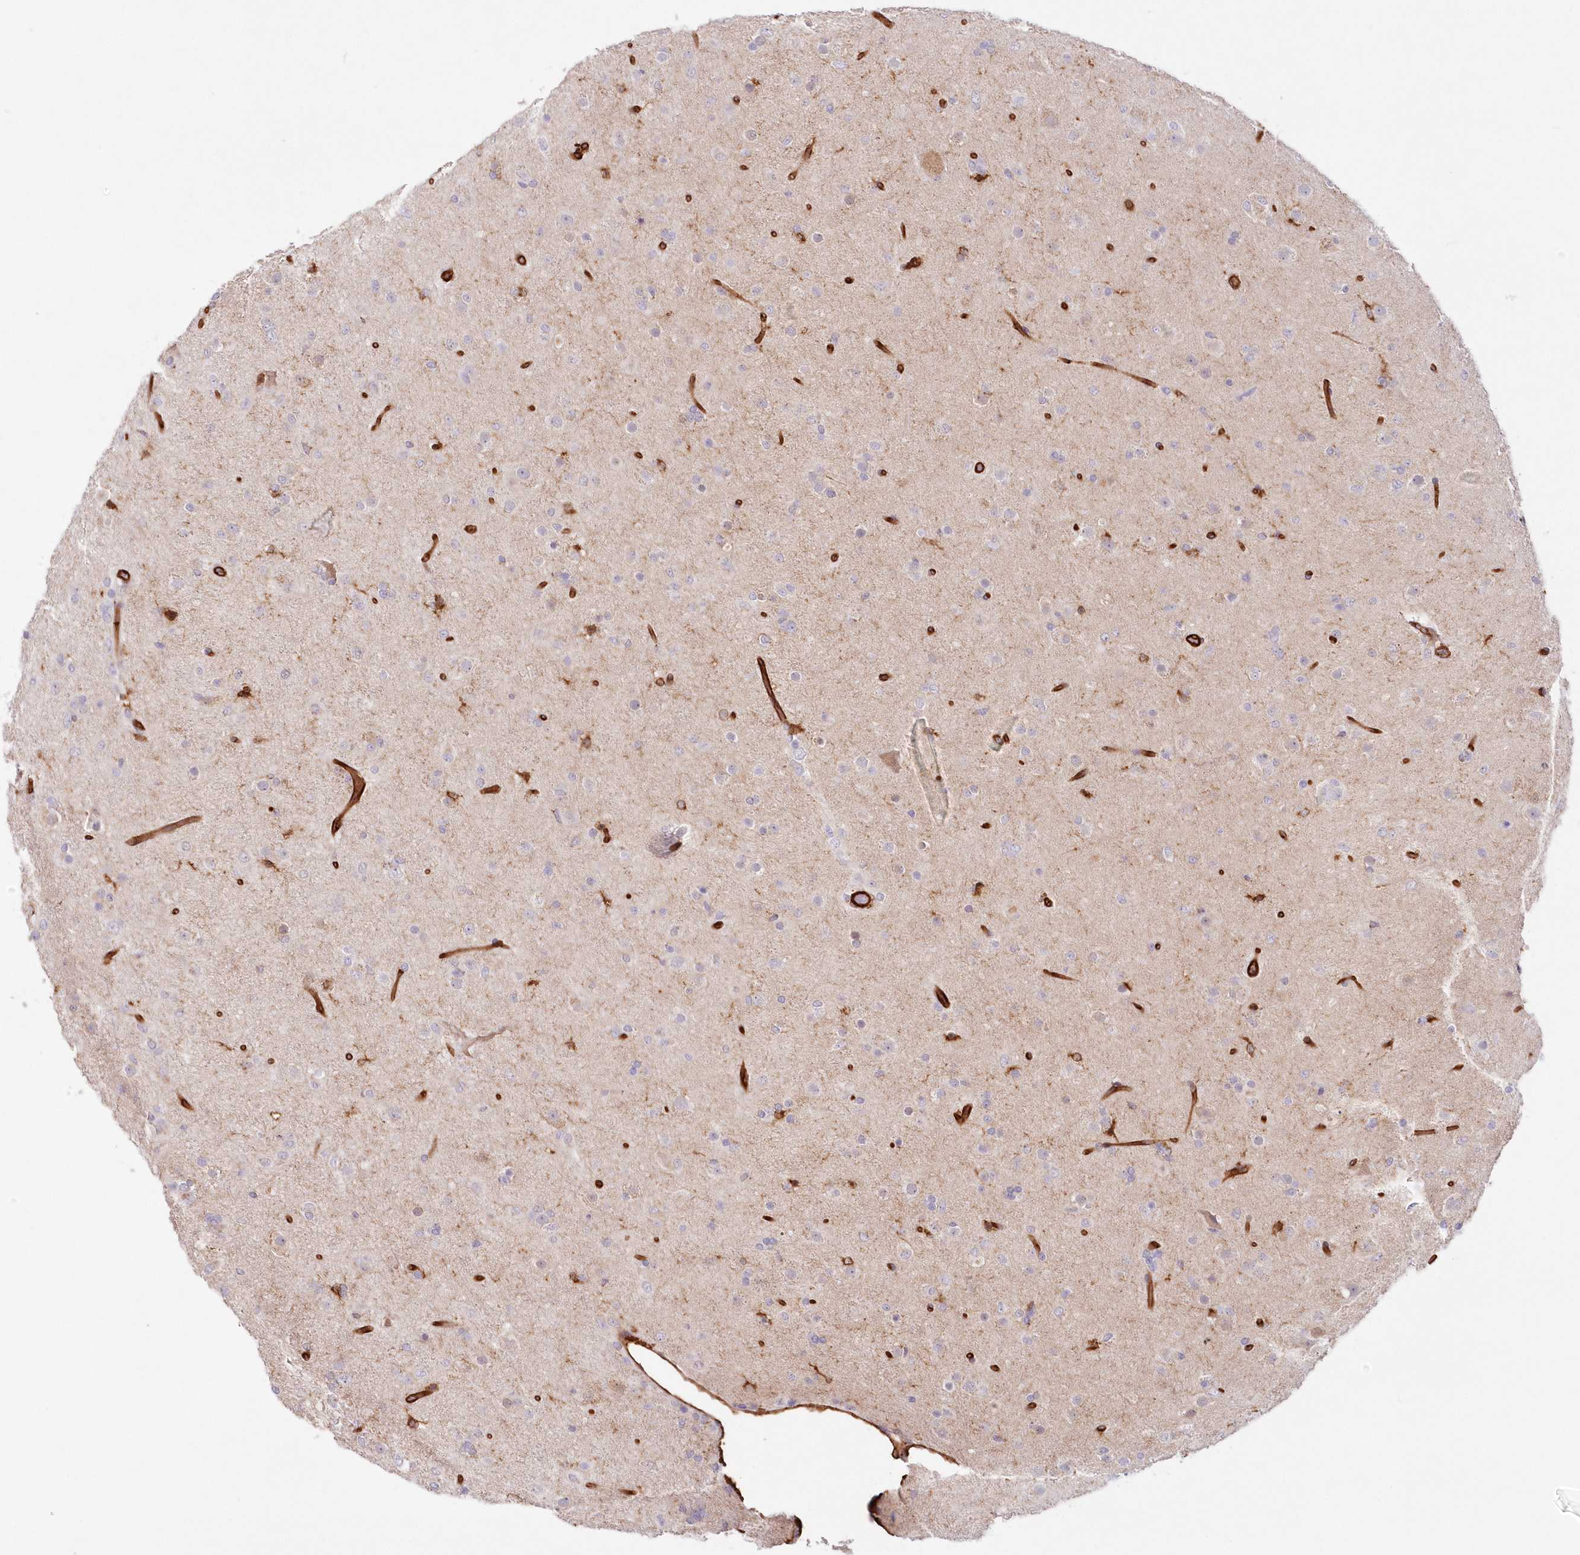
{"staining": {"intensity": "negative", "quantity": "none", "location": "none"}, "tissue": "glioma", "cell_type": "Tumor cells", "image_type": "cancer", "snomed": [{"axis": "morphology", "description": "Glioma, malignant, Low grade"}, {"axis": "topography", "description": "Brain"}], "caption": "The photomicrograph displays no staining of tumor cells in low-grade glioma (malignant).", "gene": "AFAP1L2", "patient": {"sex": "male", "age": 65}}